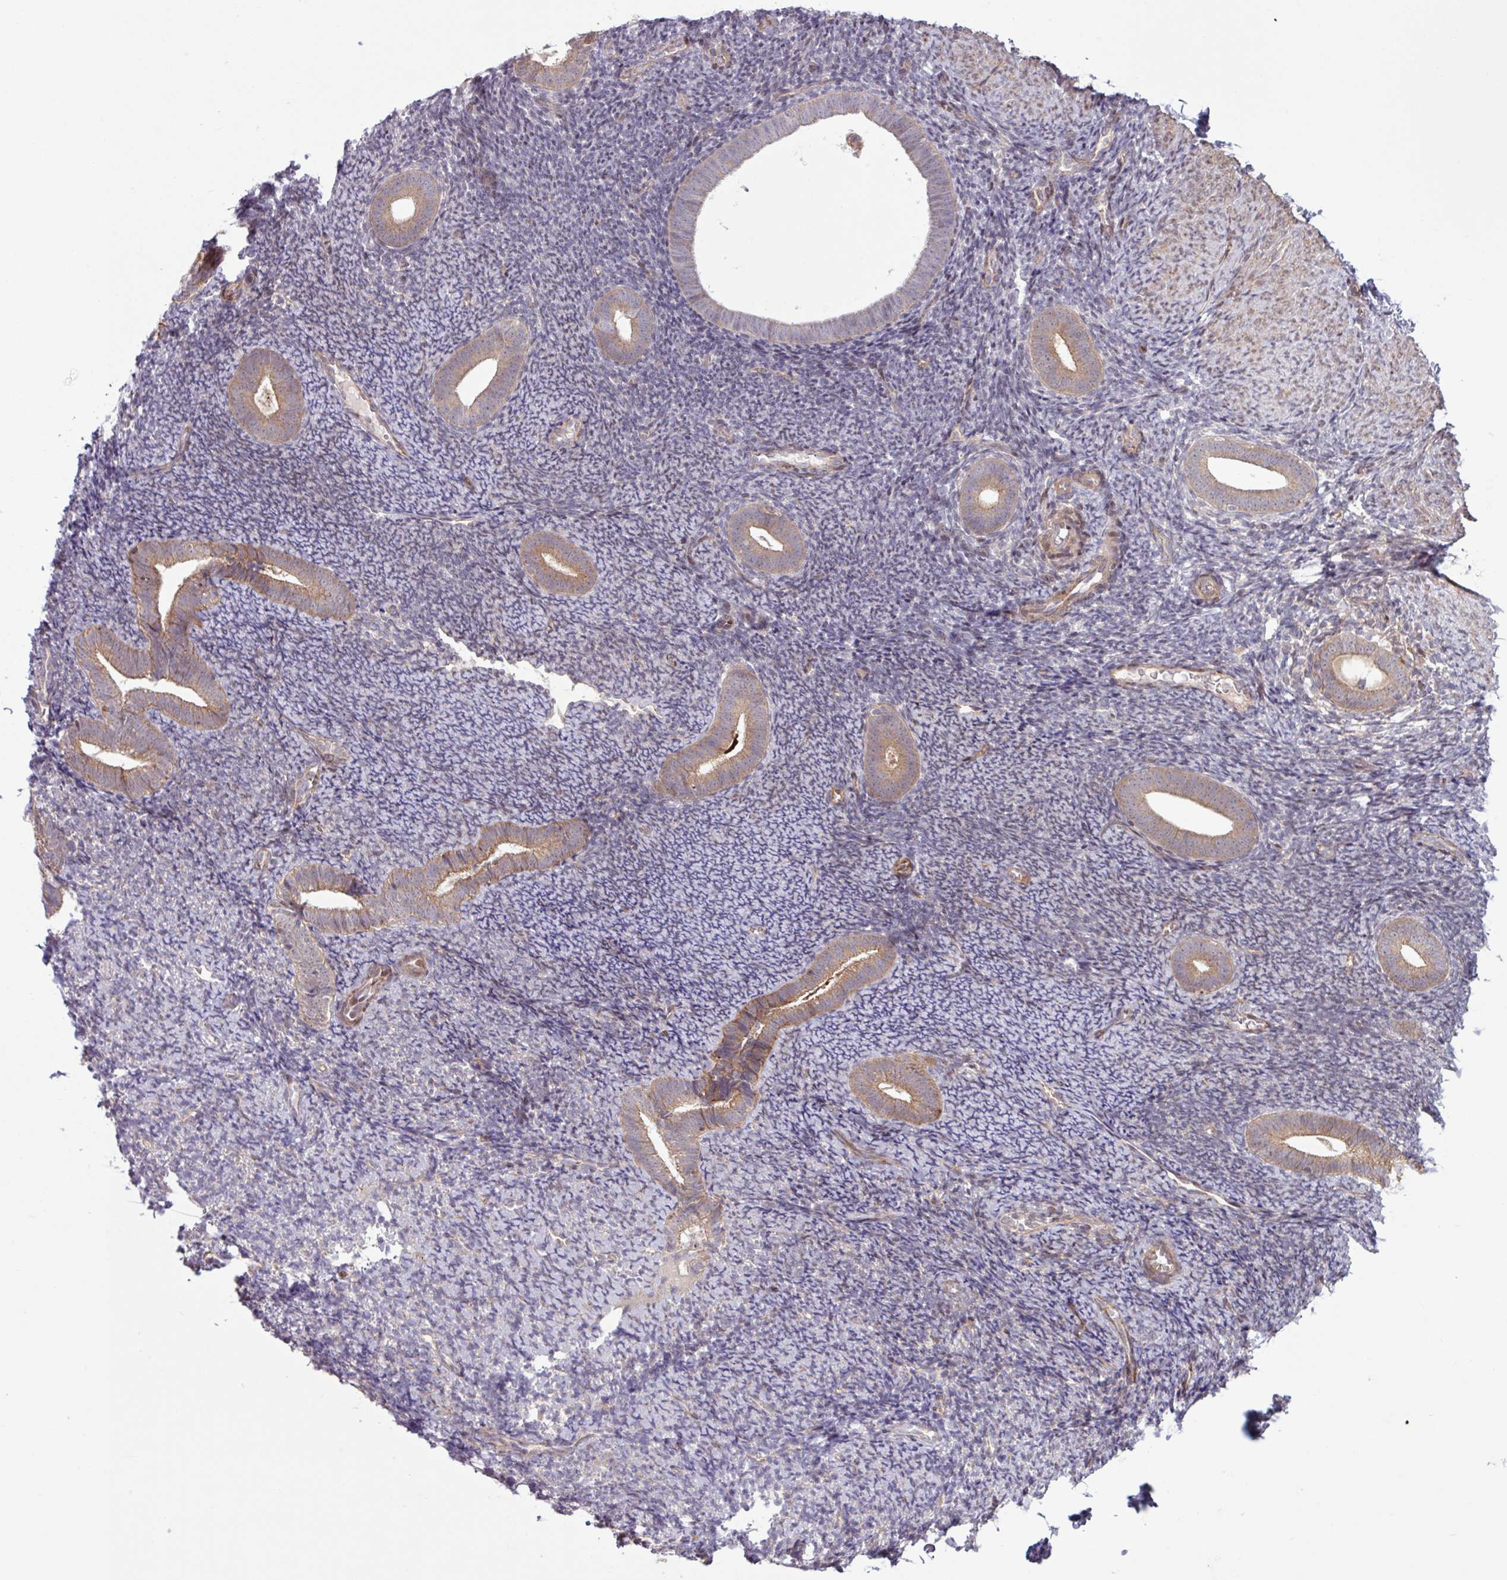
{"staining": {"intensity": "weak", "quantity": "<25%", "location": "cytoplasmic/membranous"}, "tissue": "endometrium", "cell_type": "Cells in endometrial stroma", "image_type": "normal", "snomed": [{"axis": "morphology", "description": "Normal tissue, NOS"}, {"axis": "topography", "description": "Endometrium"}], "caption": "Human endometrium stained for a protein using immunohistochemistry demonstrates no positivity in cells in endometrial stroma.", "gene": "PDPR", "patient": {"sex": "female", "age": 39}}